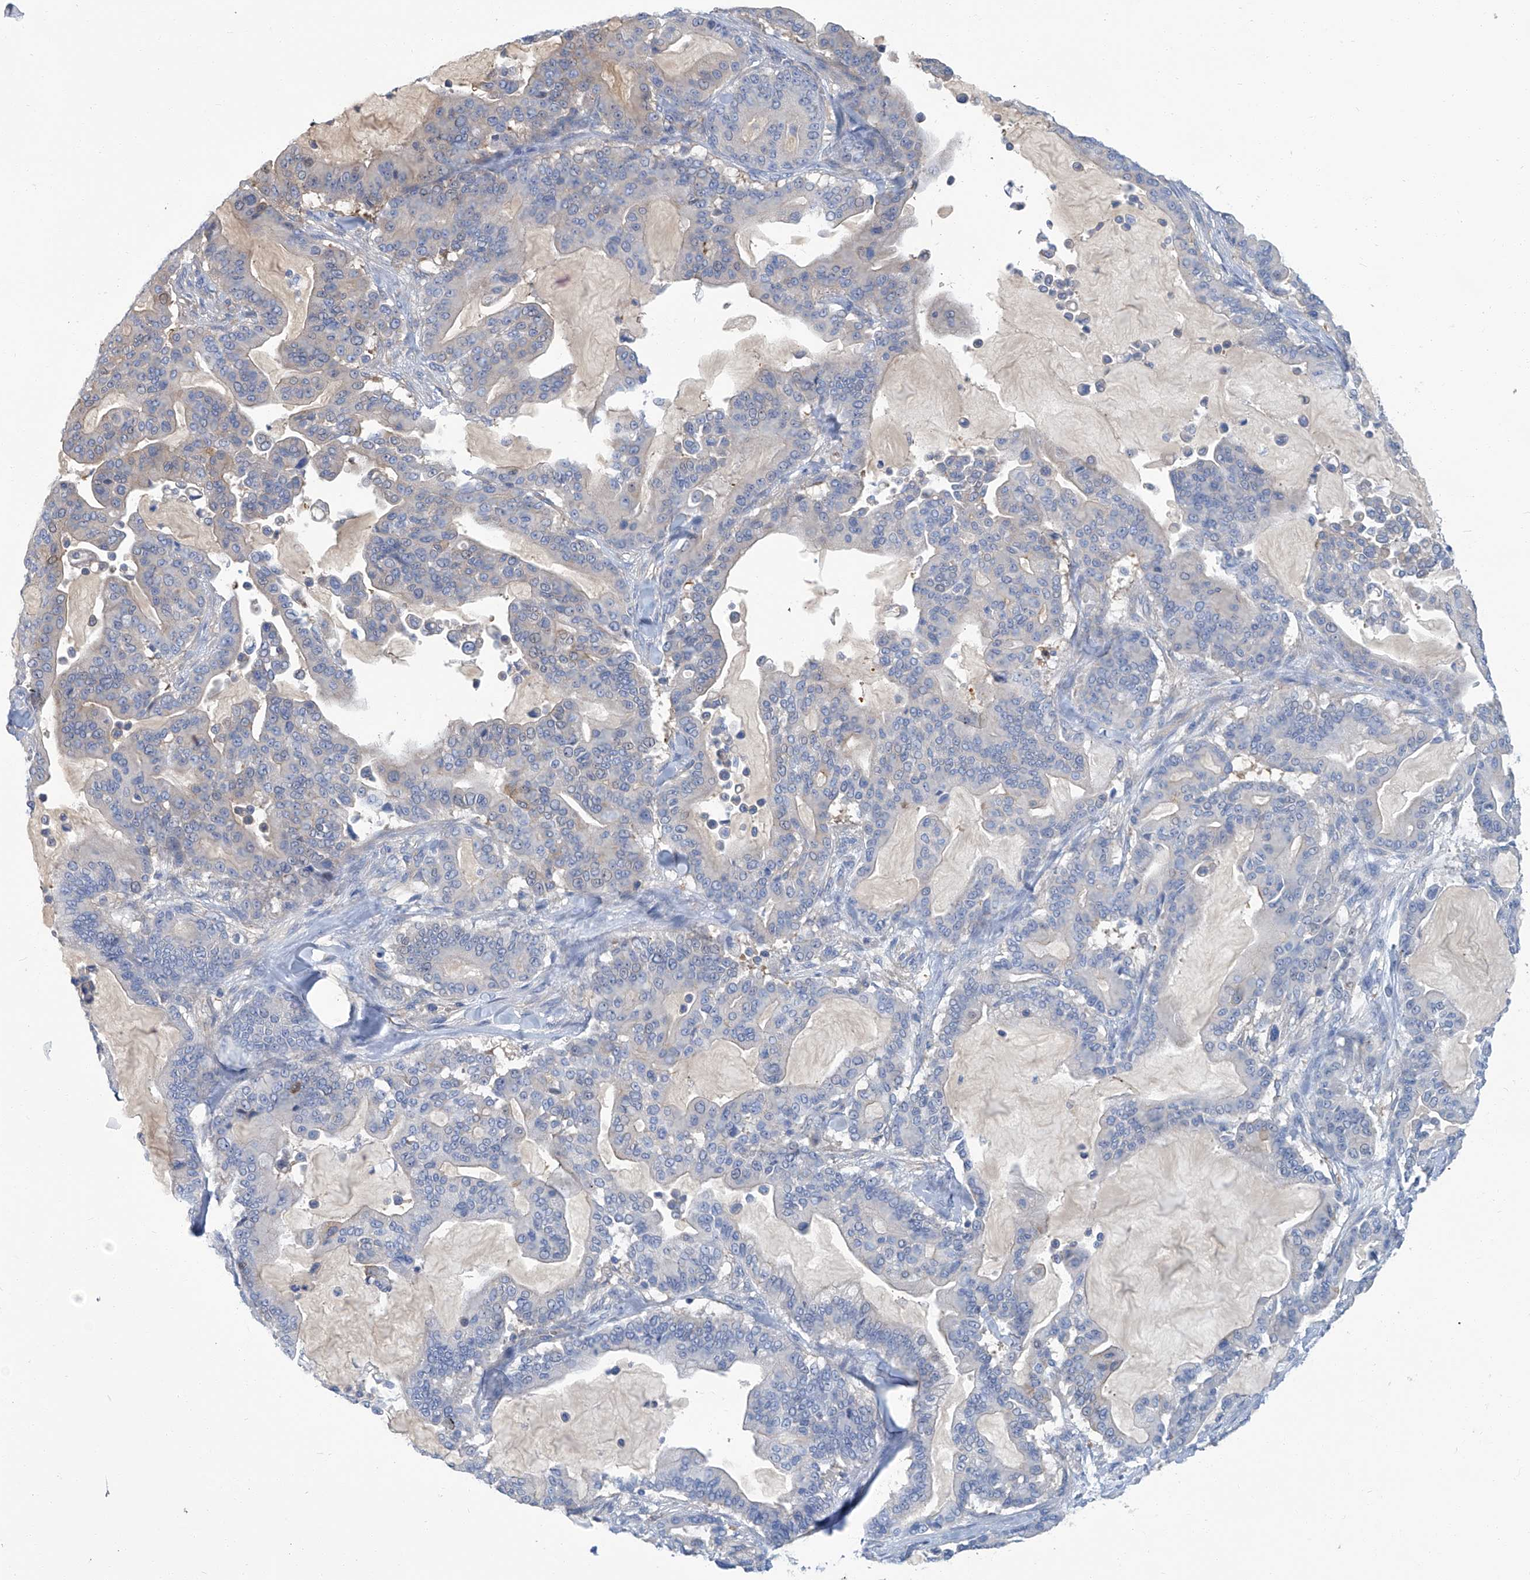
{"staining": {"intensity": "weak", "quantity": "<25%", "location": "cytoplasmic/membranous"}, "tissue": "pancreatic cancer", "cell_type": "Tumor cells", "image_type": "cancer", "snomed": [{"axis": "morphology", "description": "Adenocarcinoma, NOS"}, {"axis": "topography", "description": "Pancreas"}], "caption": "This is a histopathology image of immunohistochemistry (IHC) staining of adenocarcinoma (pancreatic), which shows no positivity in tumor cells. (IHC, brightfield microscopy, high magnification).", "gene": "PFKL", "patient": {"sex": "male", "age": 63}}